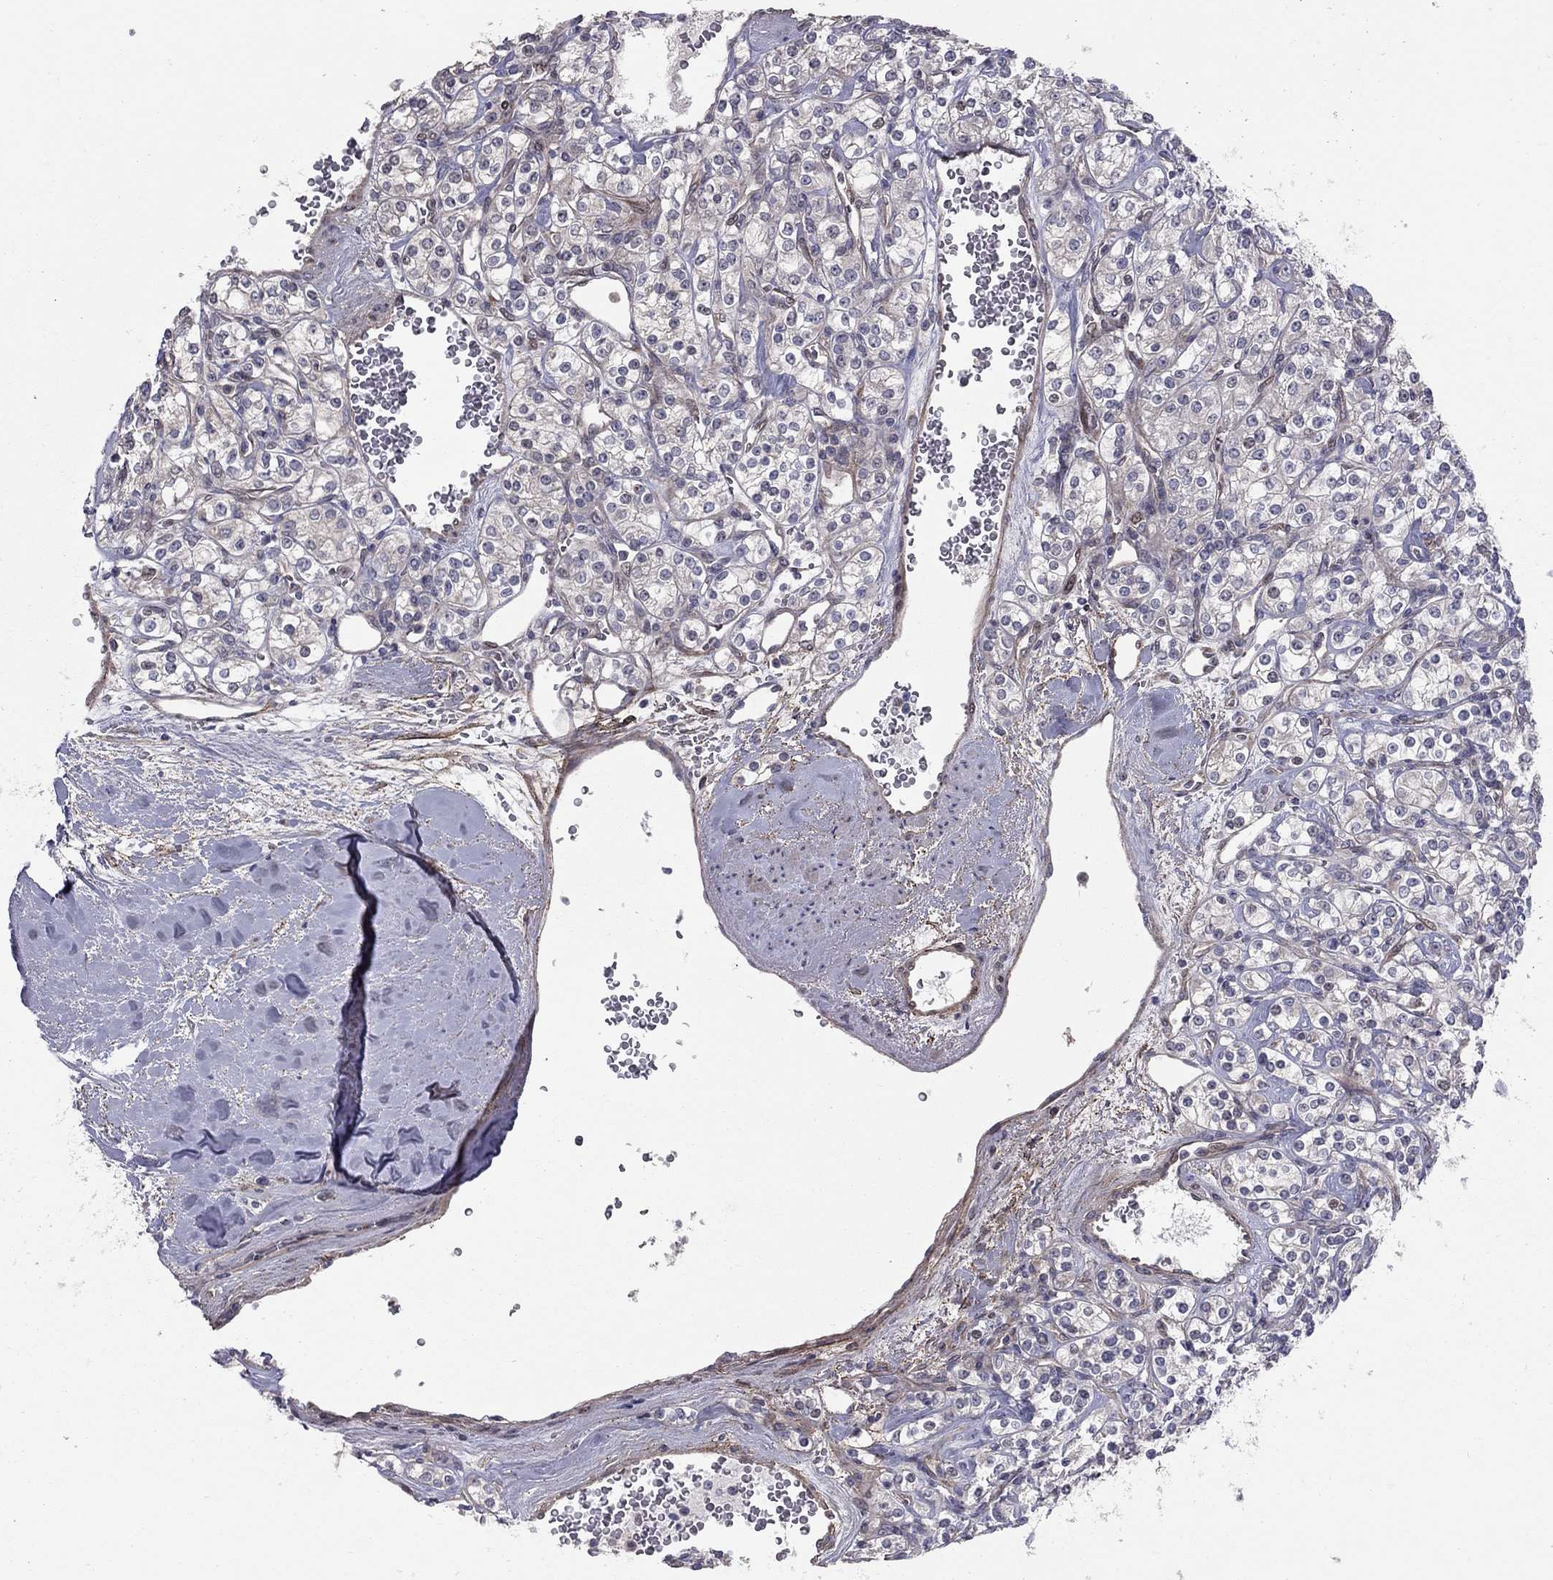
{"staining": {"intensity": "negative", "quantity": "none", "location": "none"}, "tissue": "renal cancer", "cell_type": "Tumor cells", "image_type": "cancer", "snomed": [{"axis": "morphology", "description": "Adenocarcinoma, NOS"}, {"axis": "topography", "description": "Kidney"}], "caption": "A photomicrograph of renal adenocarcinoma stained for a protein displays no brown staining in tumor cells.", "gene": "DUSP7", "patient": {"sex": "male", "age": 77}}